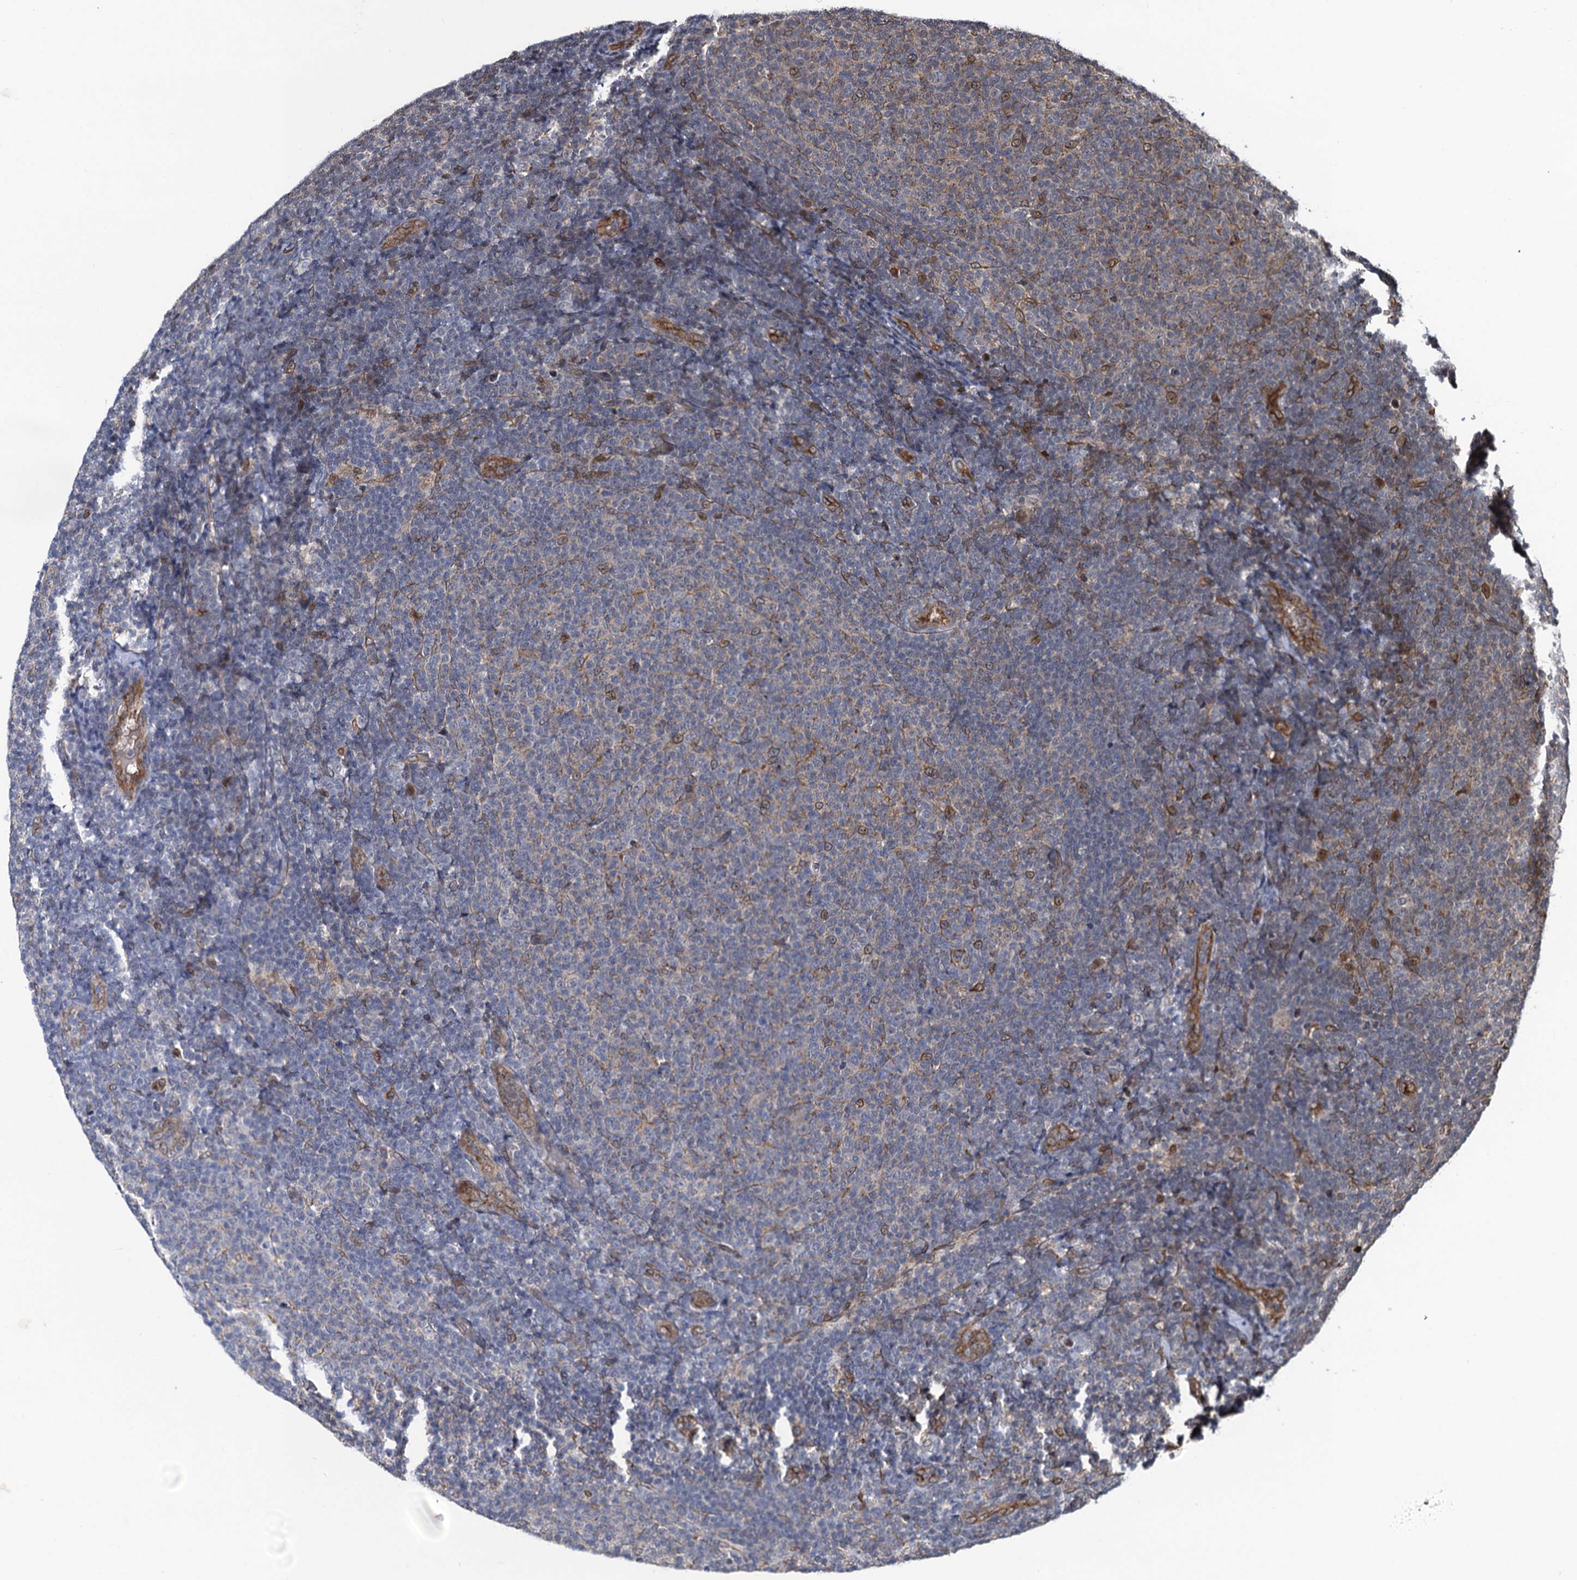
{"staining": {"intensity": "negative", "quantity": "none", "location": "none"}, "tissue": "lymphoma", "cell_type": "Tumor cells", "image_type": "cancer", "snomed": [{"axis": "morphology", "description": "Malignant lymphoma, non-Hodgkin's type, Low grade"}, {"axis": "topography", "description": "Lymph node"}], "caption": "Tumor cells show no significant positivity in lymphoma.", "gene": "EVX2", "patient": {"sex": "male", "age": 66}}